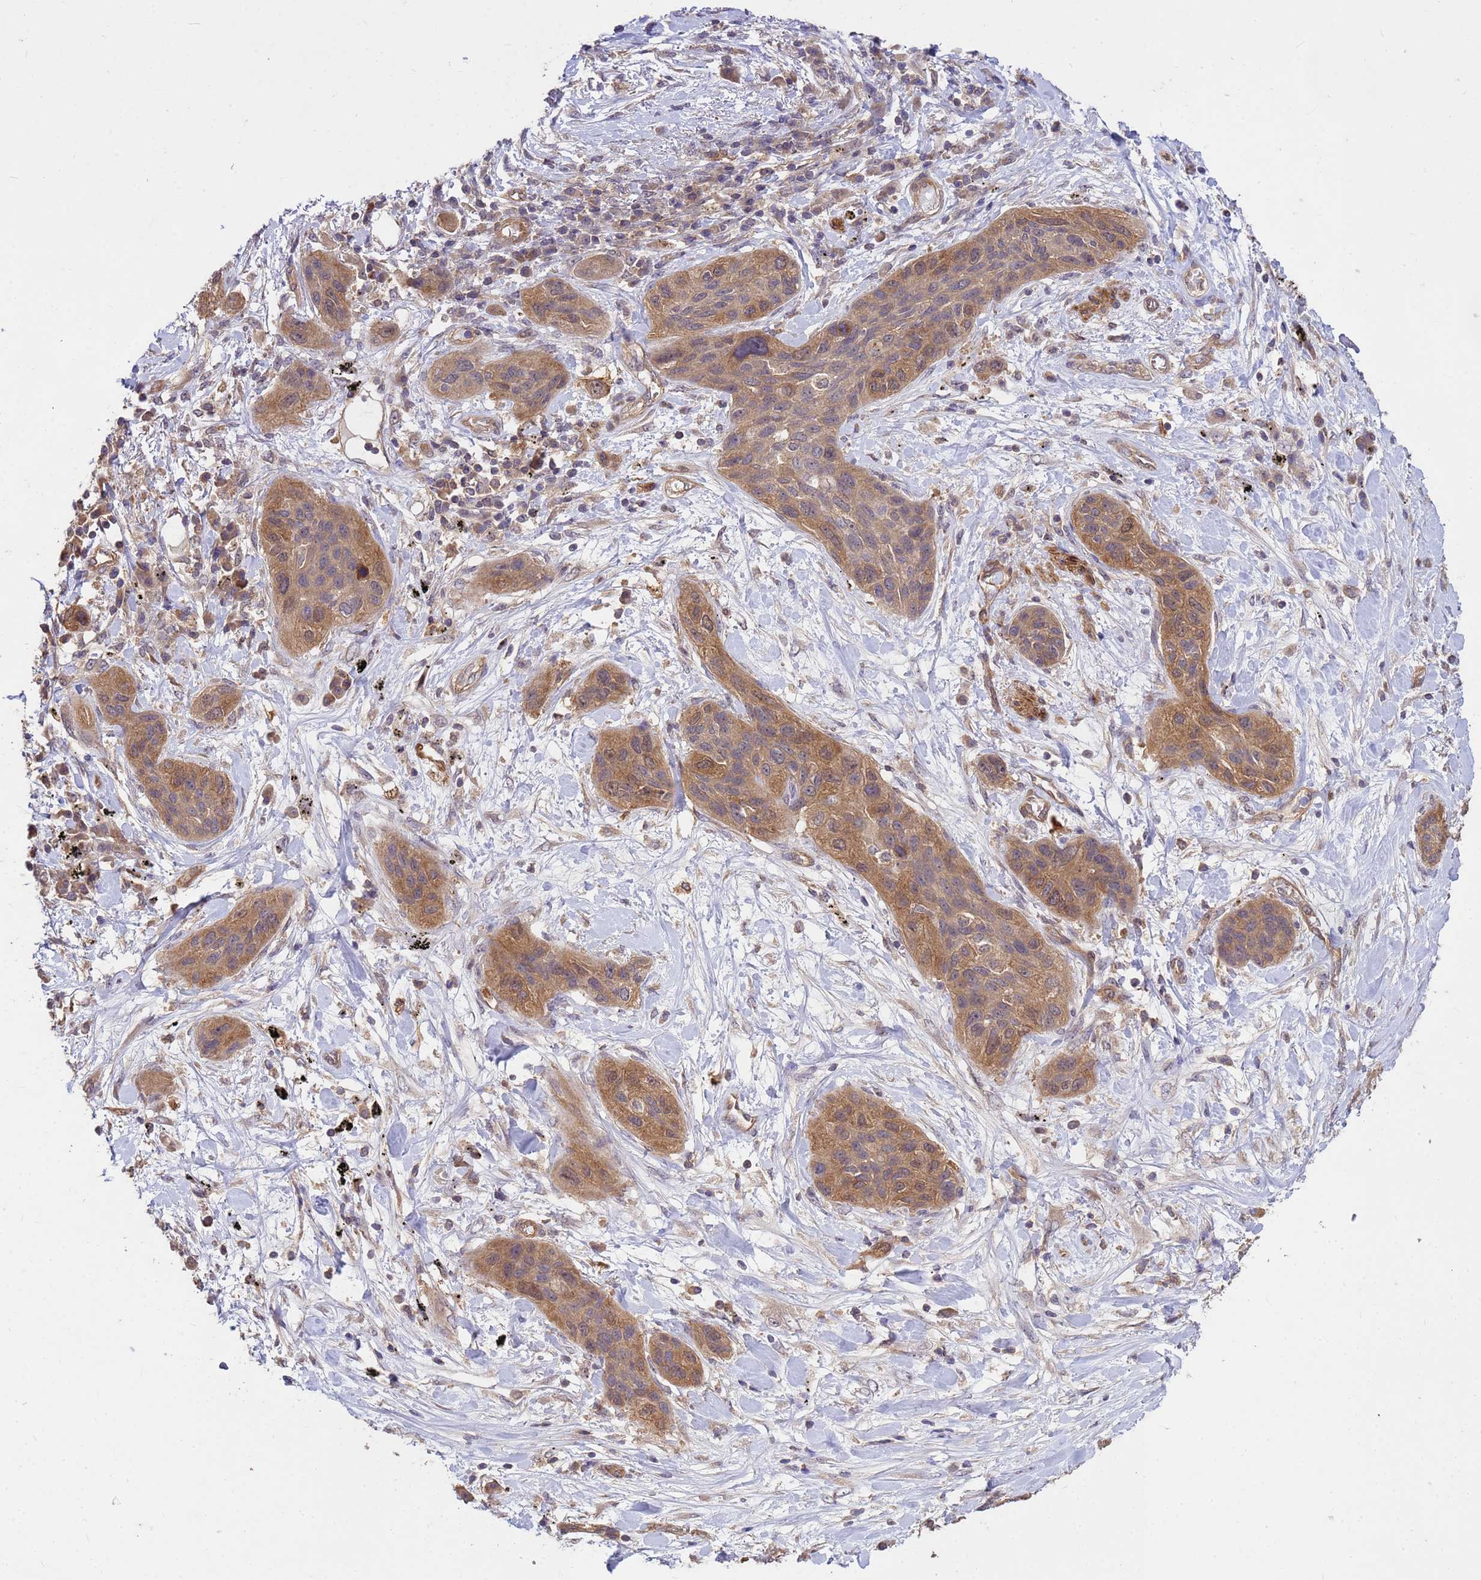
{"staining": {"intensity": "moderate", "quantity": ">75%", "location": "cytoplasmic/membranous"}, "tissue": "lung cancer", "cell_type": "Tumor cells", "image_type": "cancer", "snomed": [{"axis": "morphology", "description": "Squamous cell carcinoma, NOS"}, {"axis": "topography", "description": "Lung"}], "caption": "Immunohistochemistry (IHC) histopathology image of human squamous cell carcinoma (lung) stained for a protein (brown), which reveals medium levels of moderate cytoplasmic/membranous expression in about >75% of tumor cells.", "gene": "PPP2CB", "patient": {"sex": "female", "age": 70}}